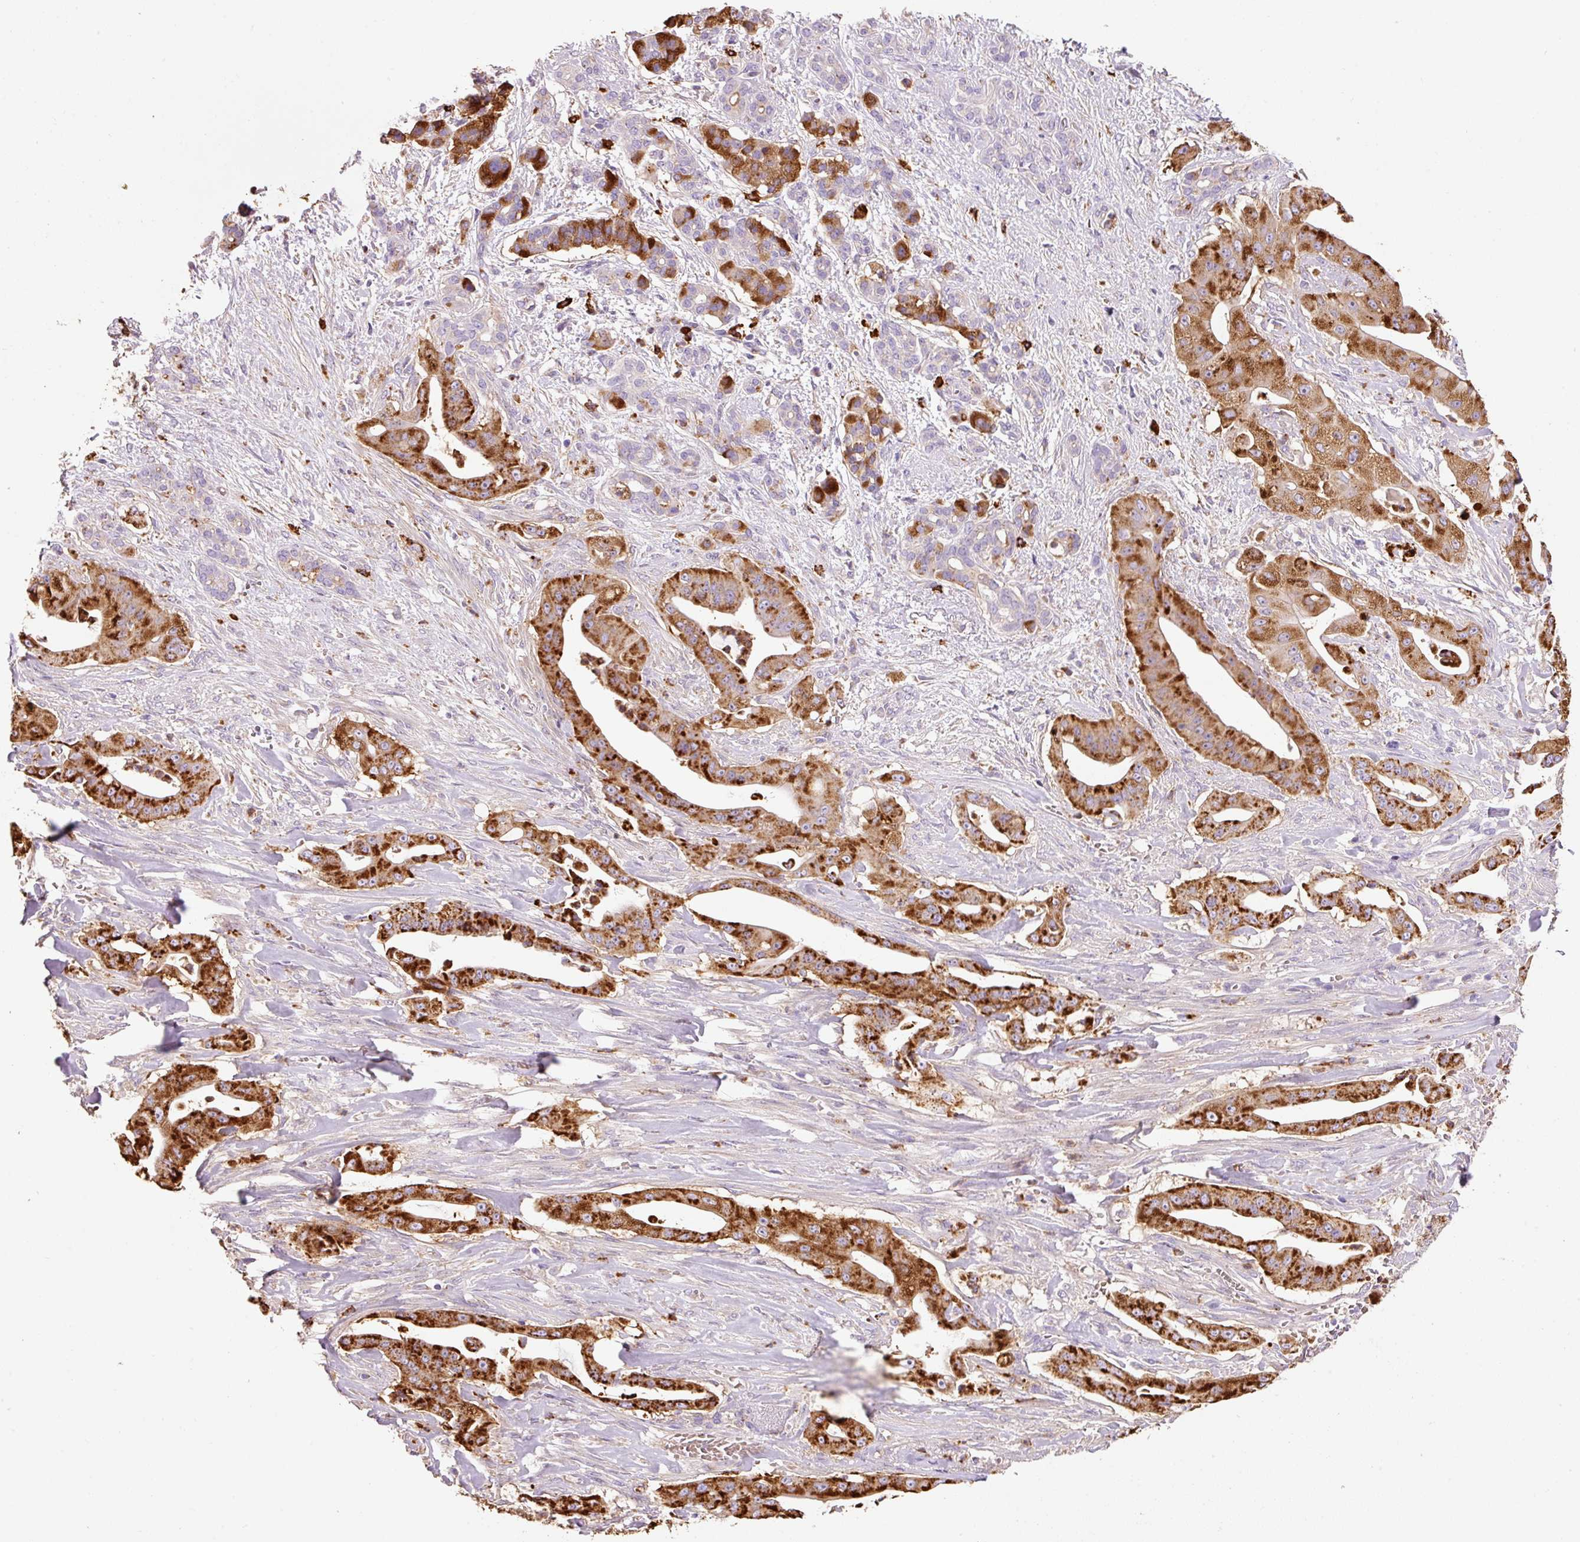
{"staining": {"intensity": "strong", "quantity": ">75%", "location": "cytoplasmic/membranous"}, "tissue": "pancreatic cancer", "cell_type": "Tumor cells", "image_type": "cancer", "snomed": [{"axis": "morphology", "description": "Adenocarcinoma, NOS"}, {"axis": "topography", "description": "Pancreas"}], "caption": "Protein analysis of pancreatic cancer (adenocarcinoma) tissue shows strong cytoplasmic/membranous positivity in about >75% of tumor cells. The staining was performed using DAB to visualize the protein expression in brown, while the nuclei were stained in blue with hematoxylin (Magnification: 20x).", "gene": "TMC8", "patient": {"sex": "male", "age": 57}}